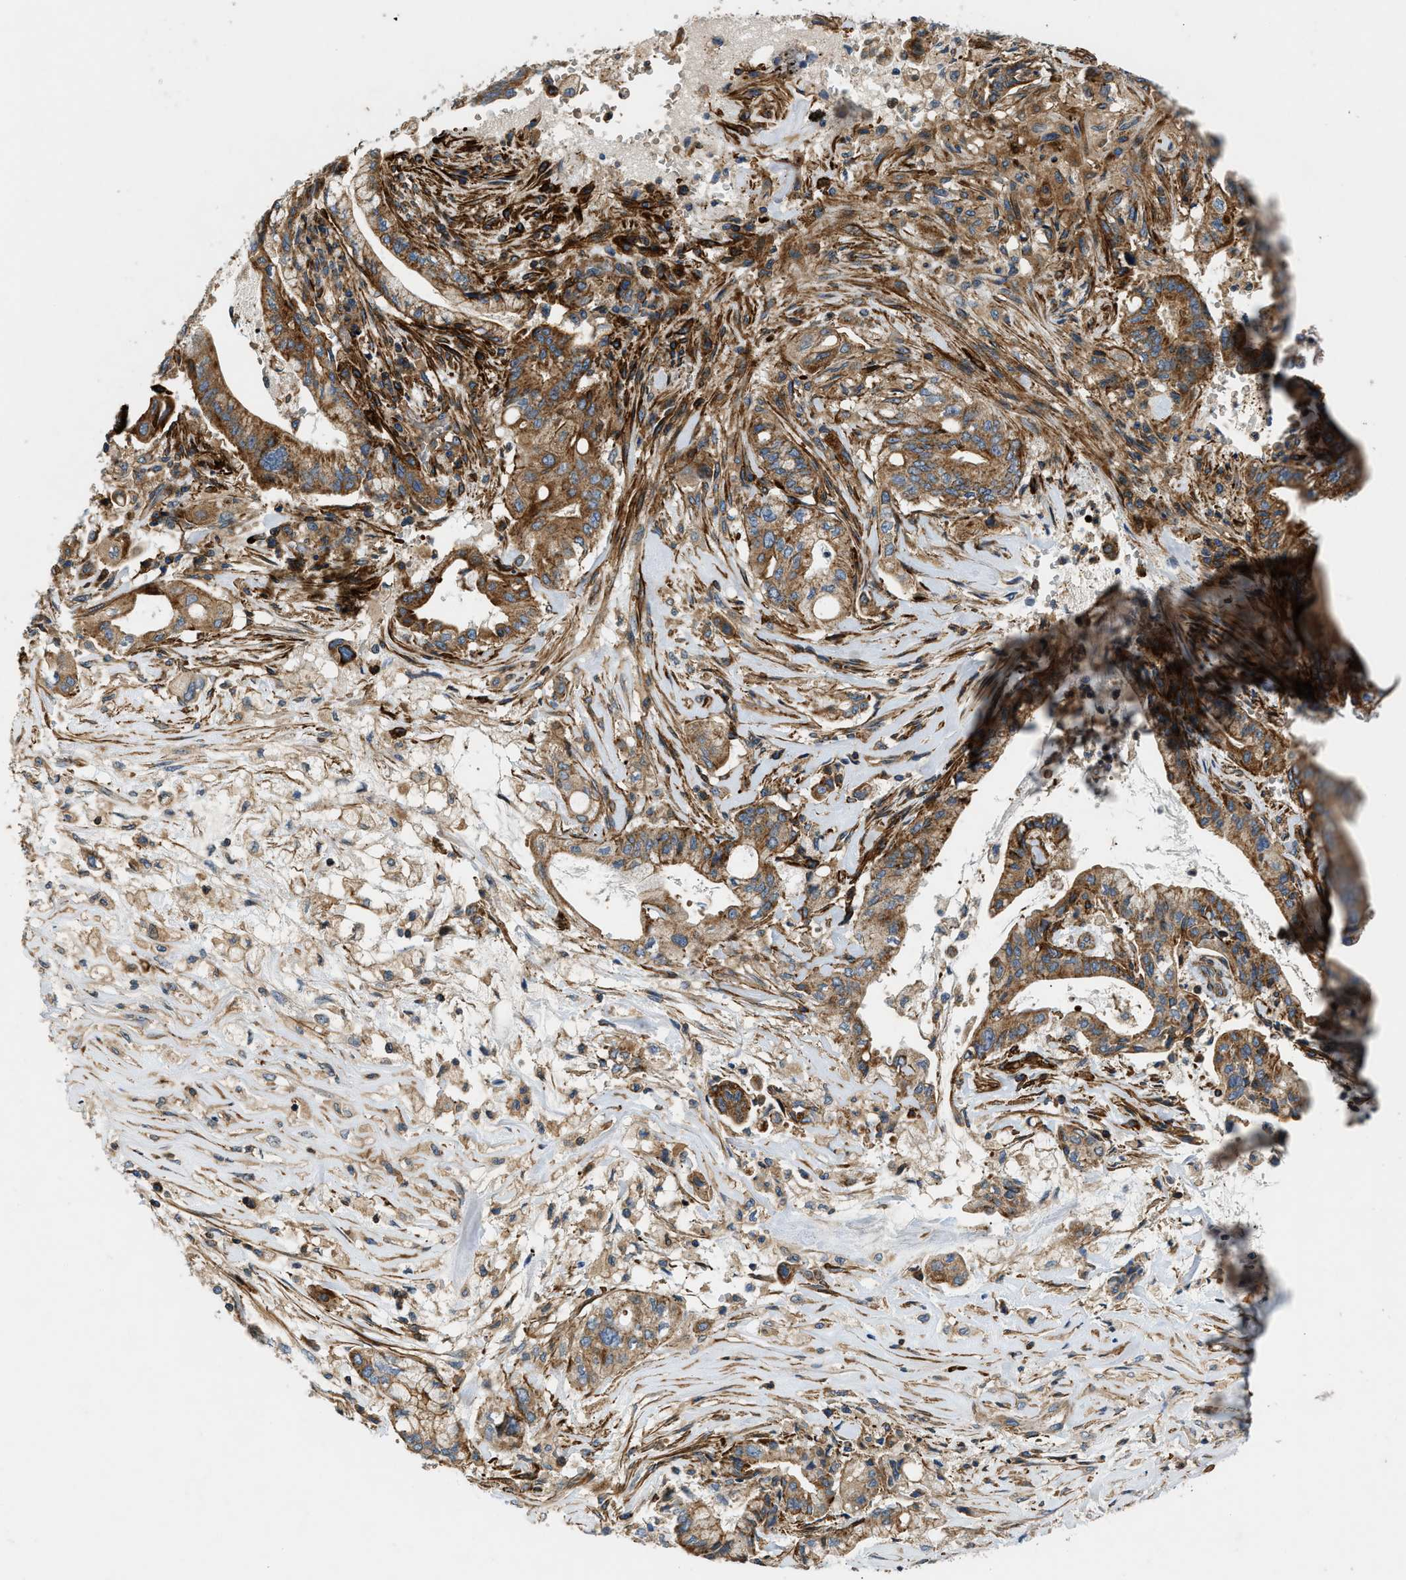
{"staining": {"intensity": "strong", "quantity": ">75%", "location": "cytoplasmic/membranous"}, "tissue": "pancreatic cancer", "cell_type": "Tumor cells", "image_type": "cancer", "snomed": [{"axis": "morphology", "description": "Adenocarcinoma, NOS"}, {"axis": "topography", "description": "Pancreas"}], "caption": "Brown immunohistochemical staining in pancreatic cancer displays strong cytoplasmic/membranous positivity in about >75% of tumor cells.", "gene": "DHODH", "patient": {"sex": "female", "age": 73}}